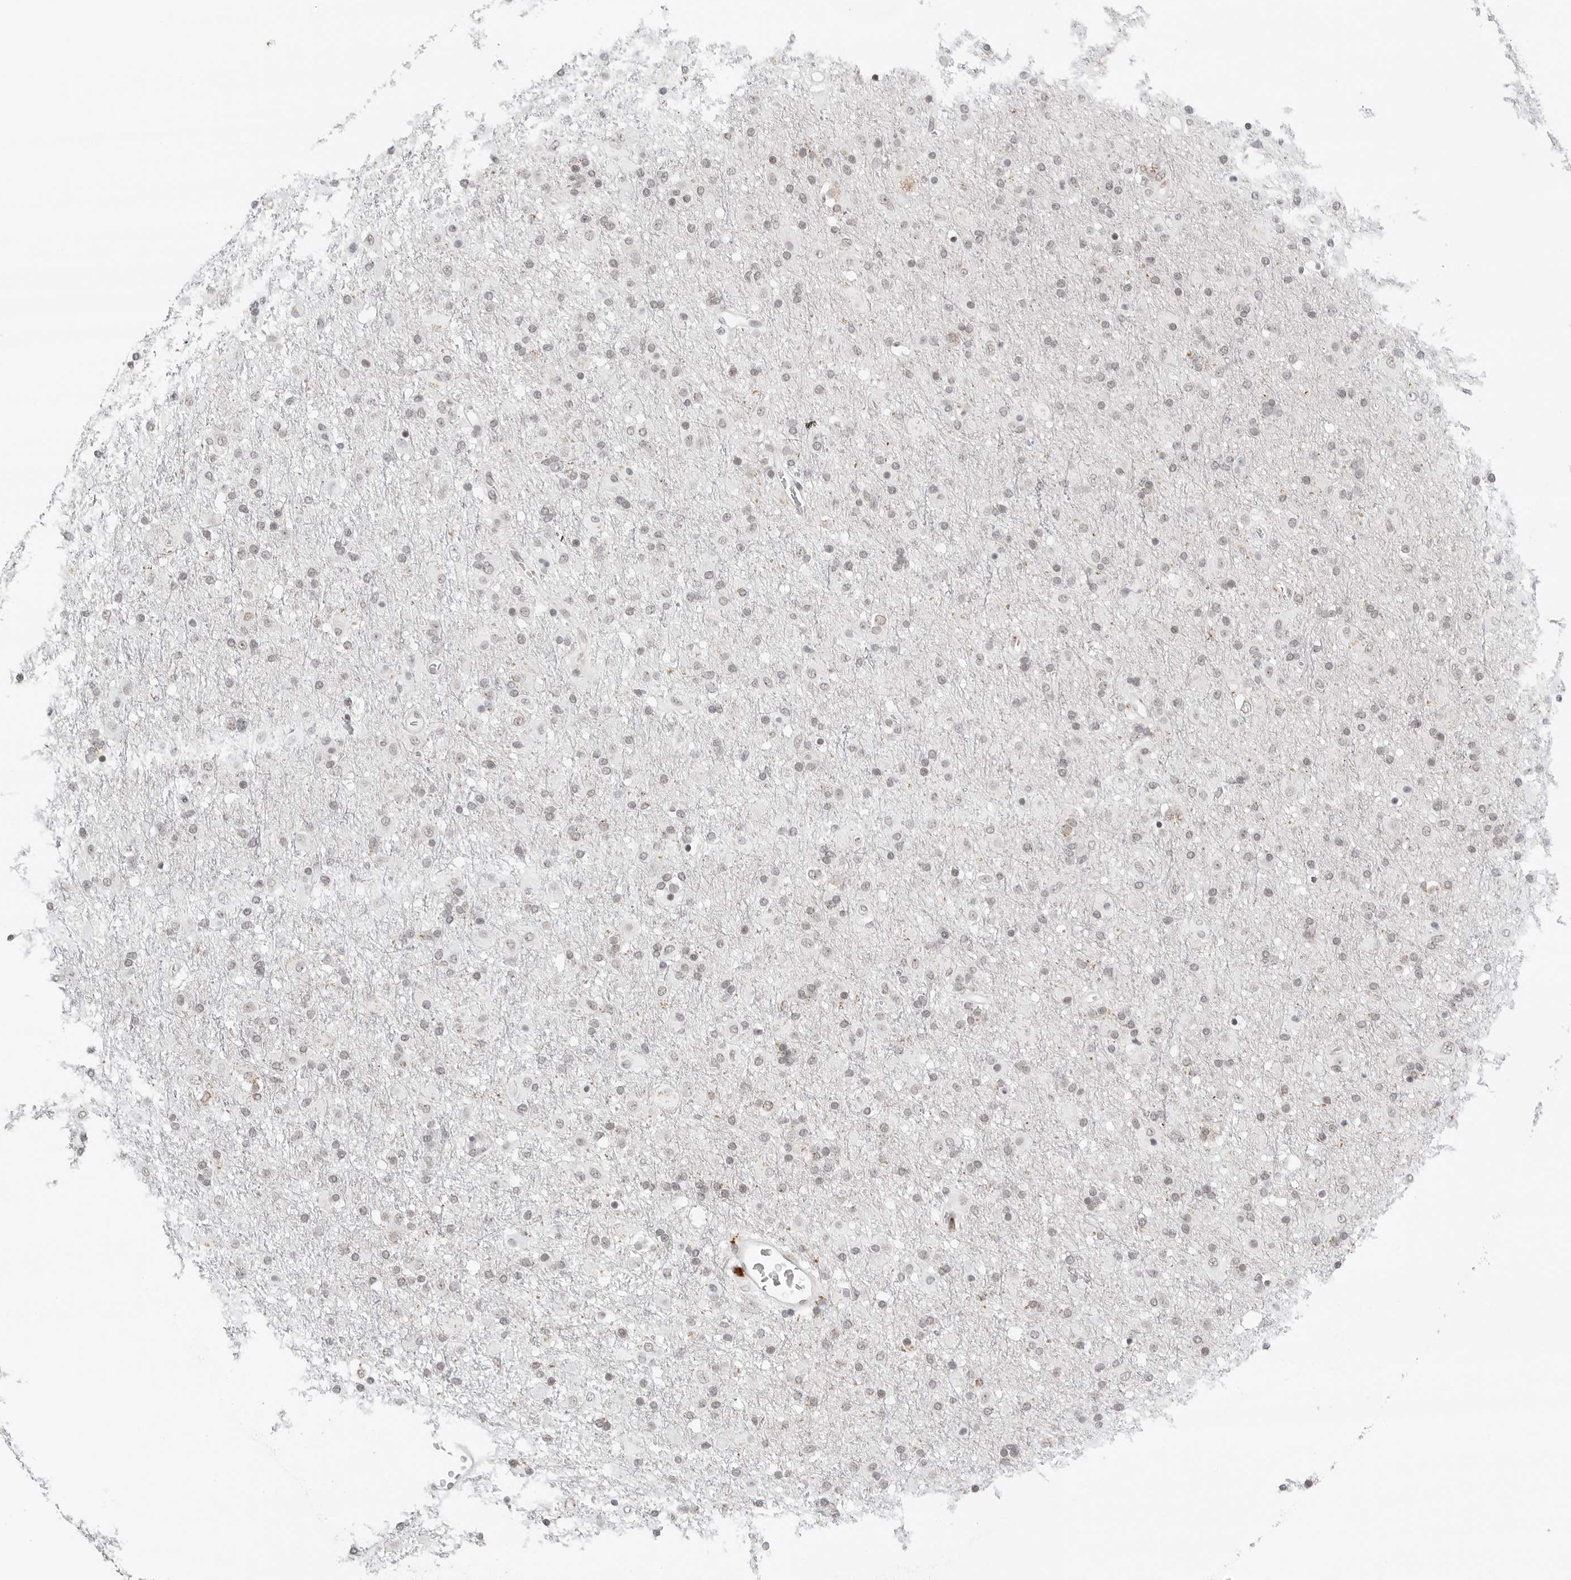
{"staining": {"intensity": "weak", "quantity": "<25%", "location": "nuclear"}, "tissue": "glioma", "cell_type": "Tumor cells", "image_type": "cancer", "snomed": [{"axis": "morphology", "description": "Glioma, malignant, Low grade"}, {"axis": "topography", "description": "Brain"}], "caption": "Tumor cells show no significant expression in malignant glioma (low-grade).", "gene": "MSH6", "patient": {"sex": "male", "age": 65}}